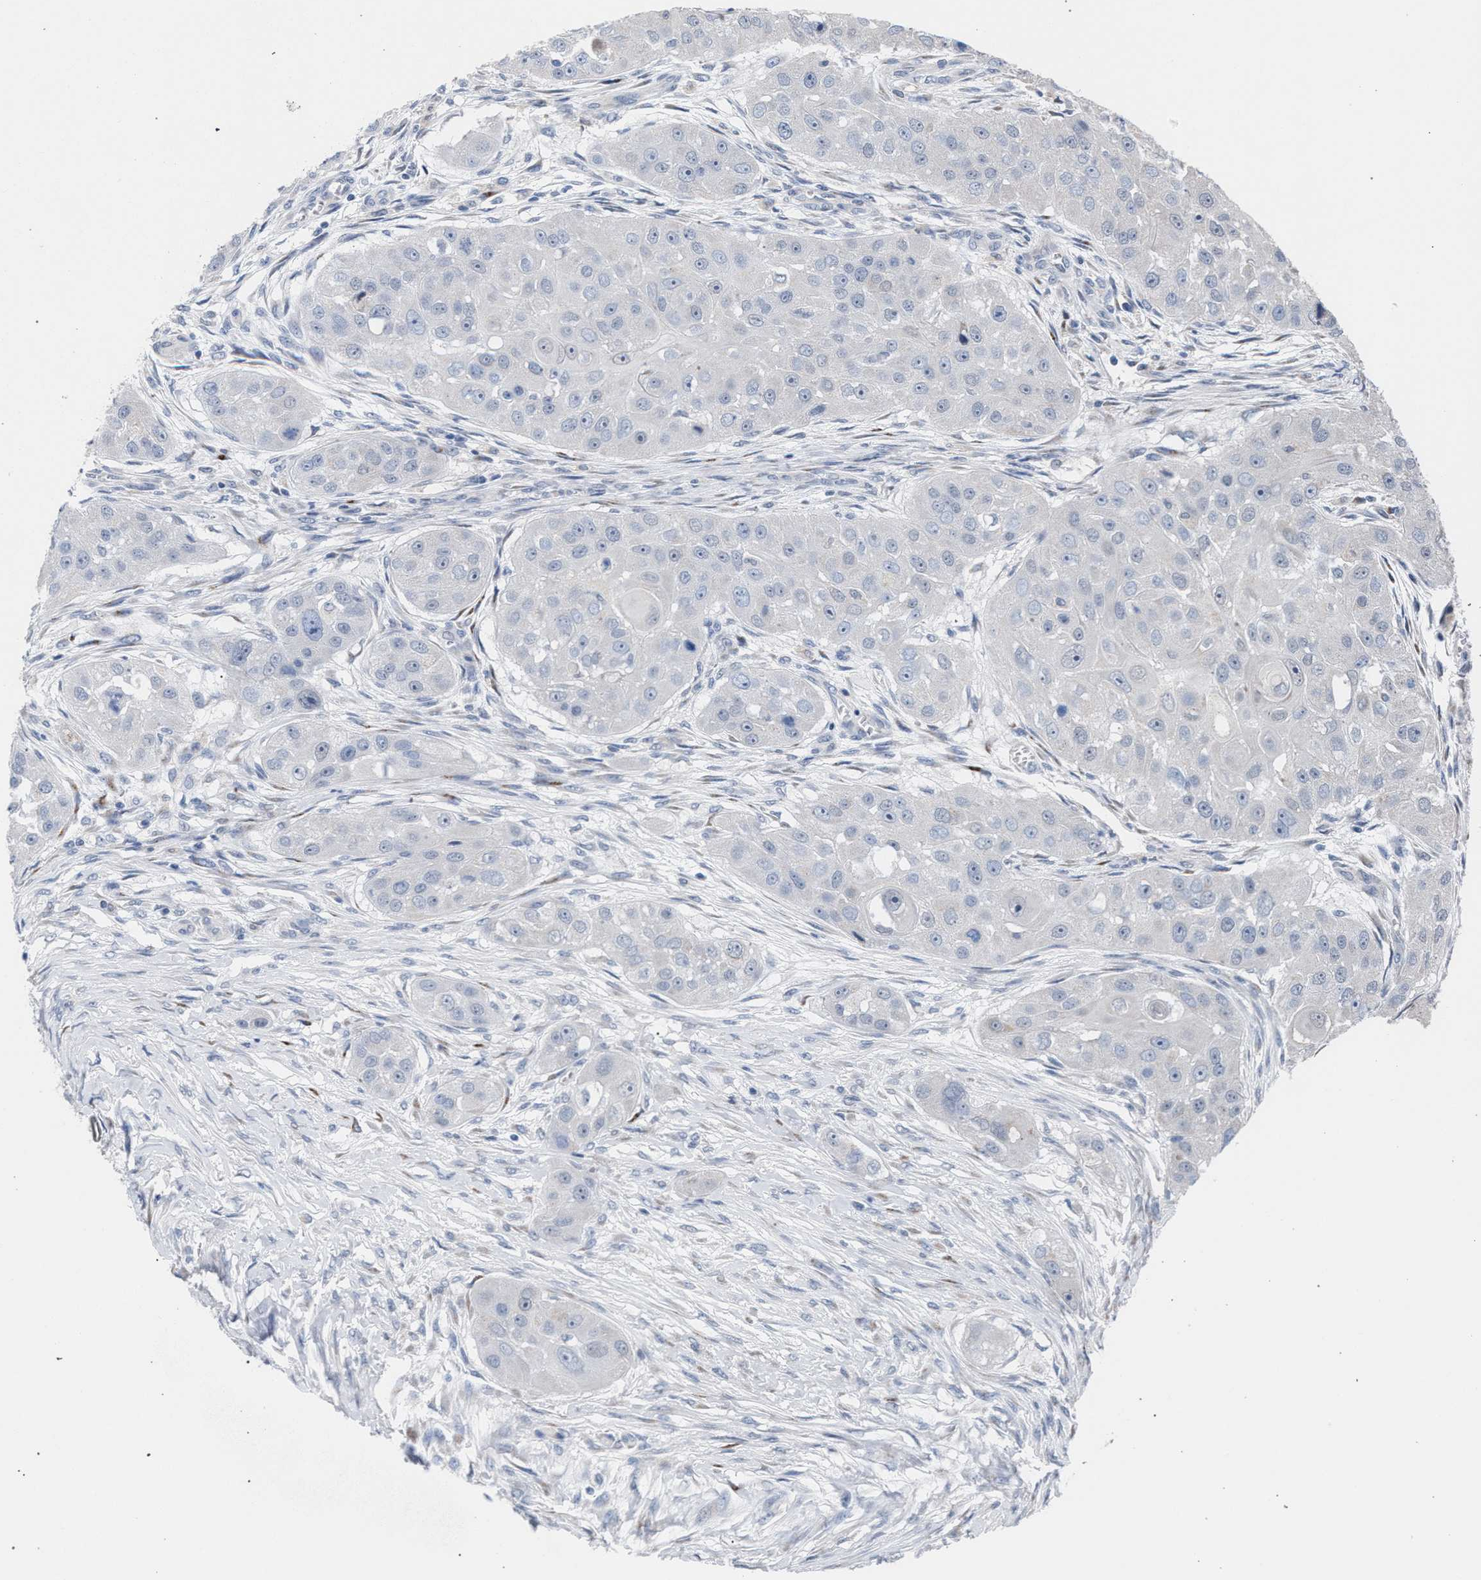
{"staining": {"intensity": "negative", "quantity": "none", "location": "none"}, "tissue": "head and neck cancer", "cell_type": "Tumor cells", "image_type": "cancer", "snomed": [{"axis": "morphology", "description": "Normal tissue, NOS"}, {"axis": "morphology", "description": "Squamous cell carcinoma, NOS"}, {"axis": "topography", "description": "Skeletal muscle"}, {"axis": "topography", "description": "Head-Neck"}], "caption": "There is no significant positivity in tumor cells of head and neck cancer.", "gene": "RNF135", "patient": {"sex": "male", "age": 51}}